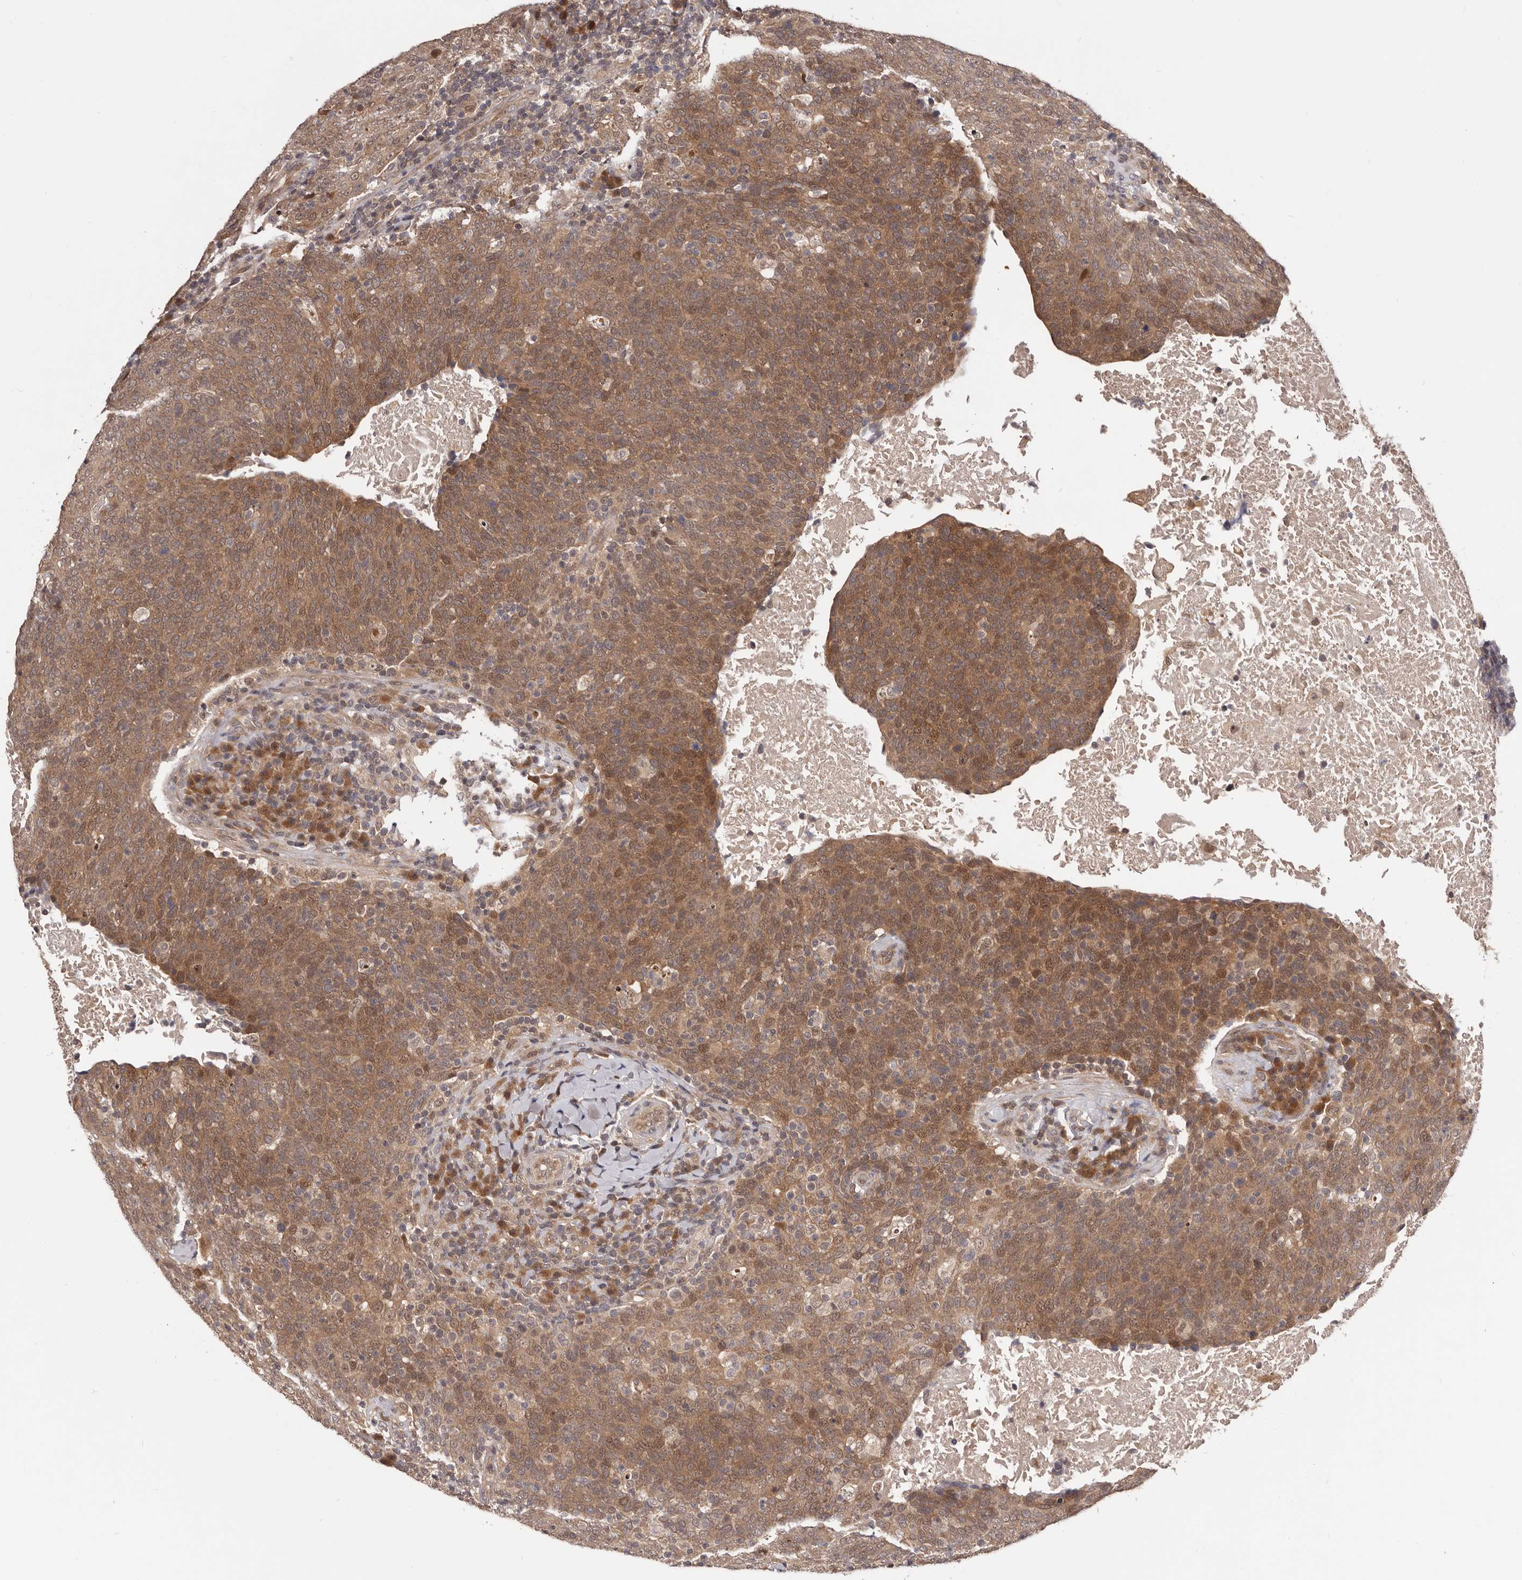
{"staining": {"intensity": "moderate", "quantity": ">75%", "location": "cytoplasmic/membranous"}, "tissue": "head and neck cancer", "cell_type": "Tumor cells", "image_type": "cancer", "snomed": [{"axis": "morphology", "description": "Squamous cell carcinoma, NOS"}, {"axis": "morphology", "description": "Squamous cell carcinoma, metastatic, NOS"}, {"axis": "topography", "description": "Lymph node"}, {"axis": "topography", "description": "Head-Neck"}], "caption": "The histopathology image reveals a brown stain indicating the presence of a protein in the cytoplasmic/membranous of tumor cells in head and neck squamous cell carcinoma.", "gene": "MDP1", "patient": {"sex": "male", "age": 62}}